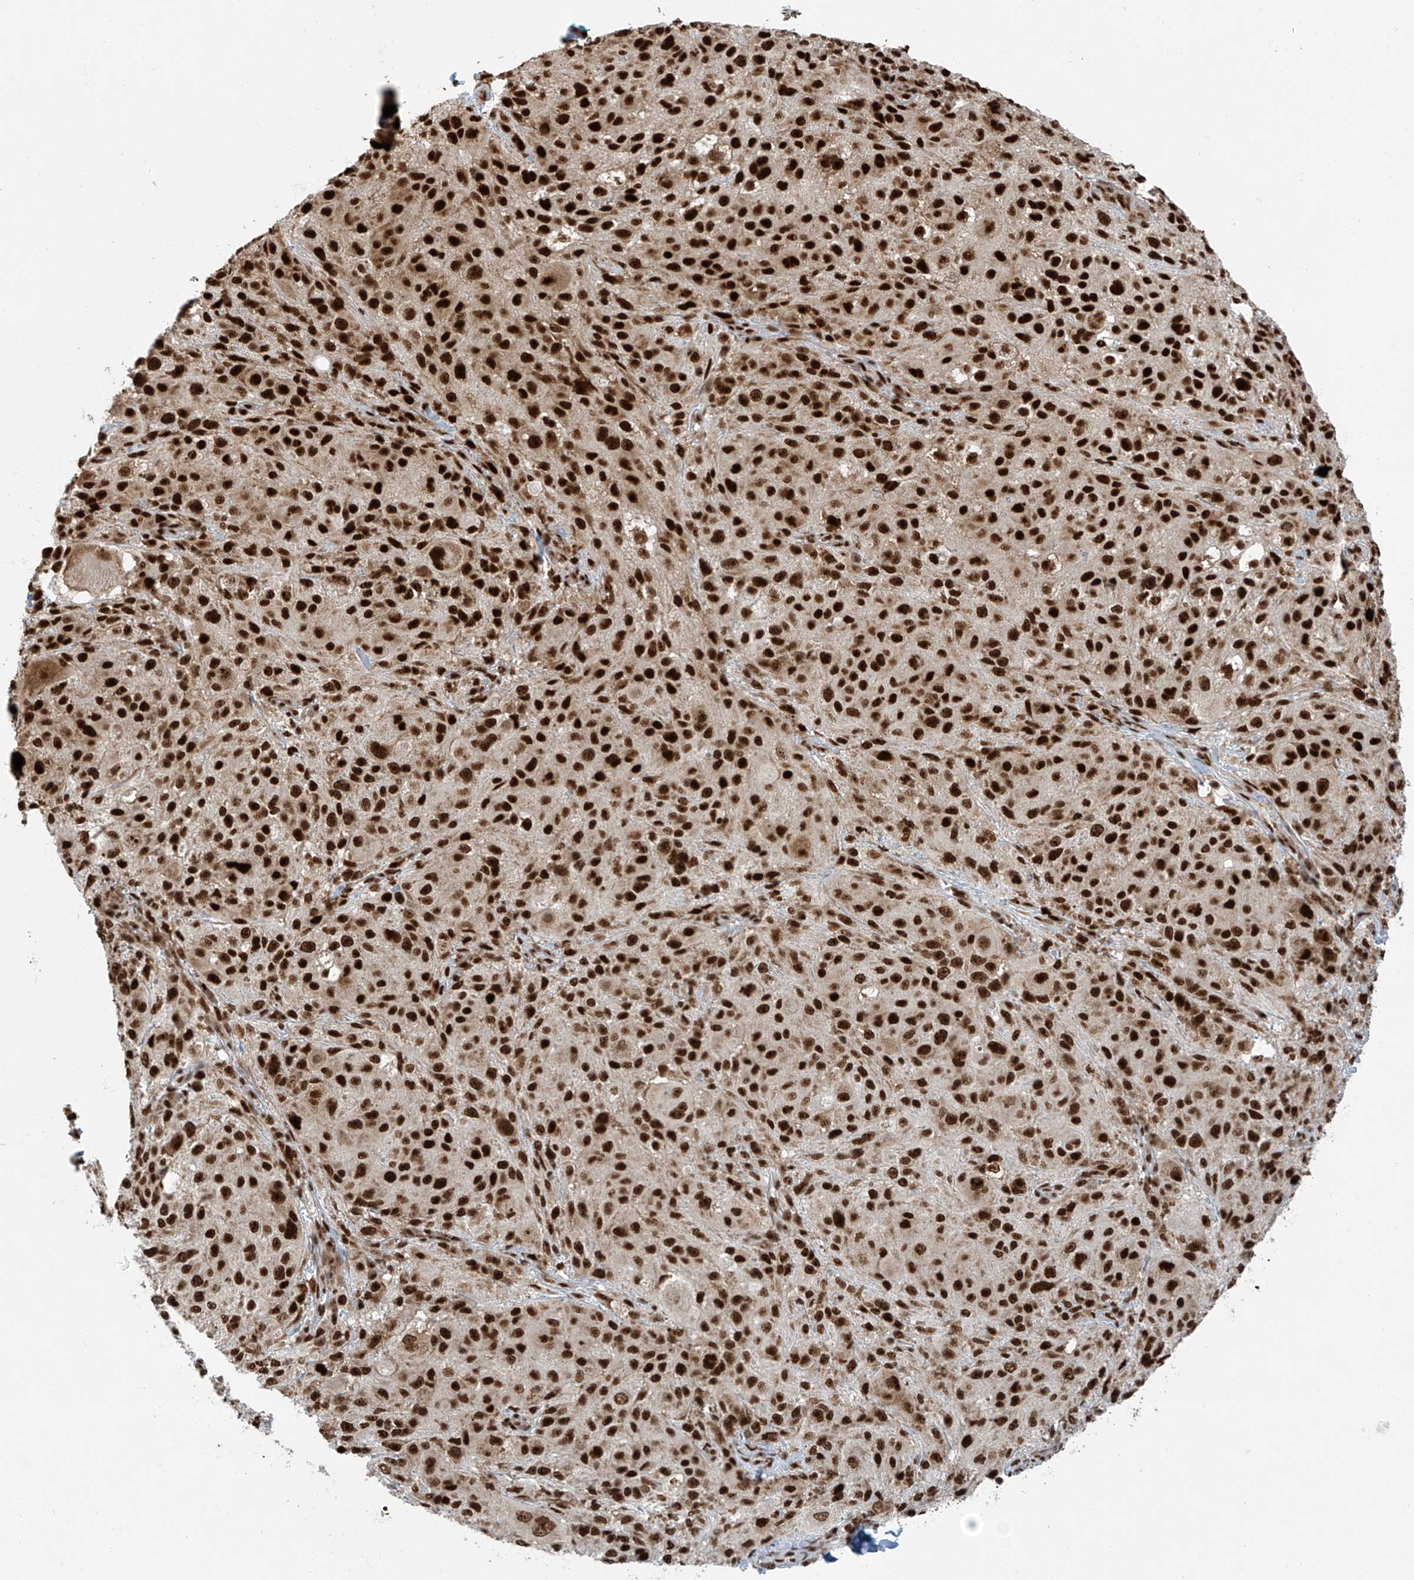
{"staining": {"intensity": "strong", "quantity": ">75%", "location": "nuclear"}, "tissue": "melanoma", "cell_type": "Tumor cells", "image_type": "cancer", "snomed": [{"axis": "morphology", "description": "Necrosis, NOS"}, {"axis": "morphology", "description": "Malignant melanoma, NOS"}, {"axis": "topography", "description": "Skin"}], "caption": "Immunohistochemical staining of human melanoma shows high levels of strong nuclear protein staining in approximately >75% of tumor cells.", "gene": "FAM193B", "patient": {"sex": "female", "age": 87}}